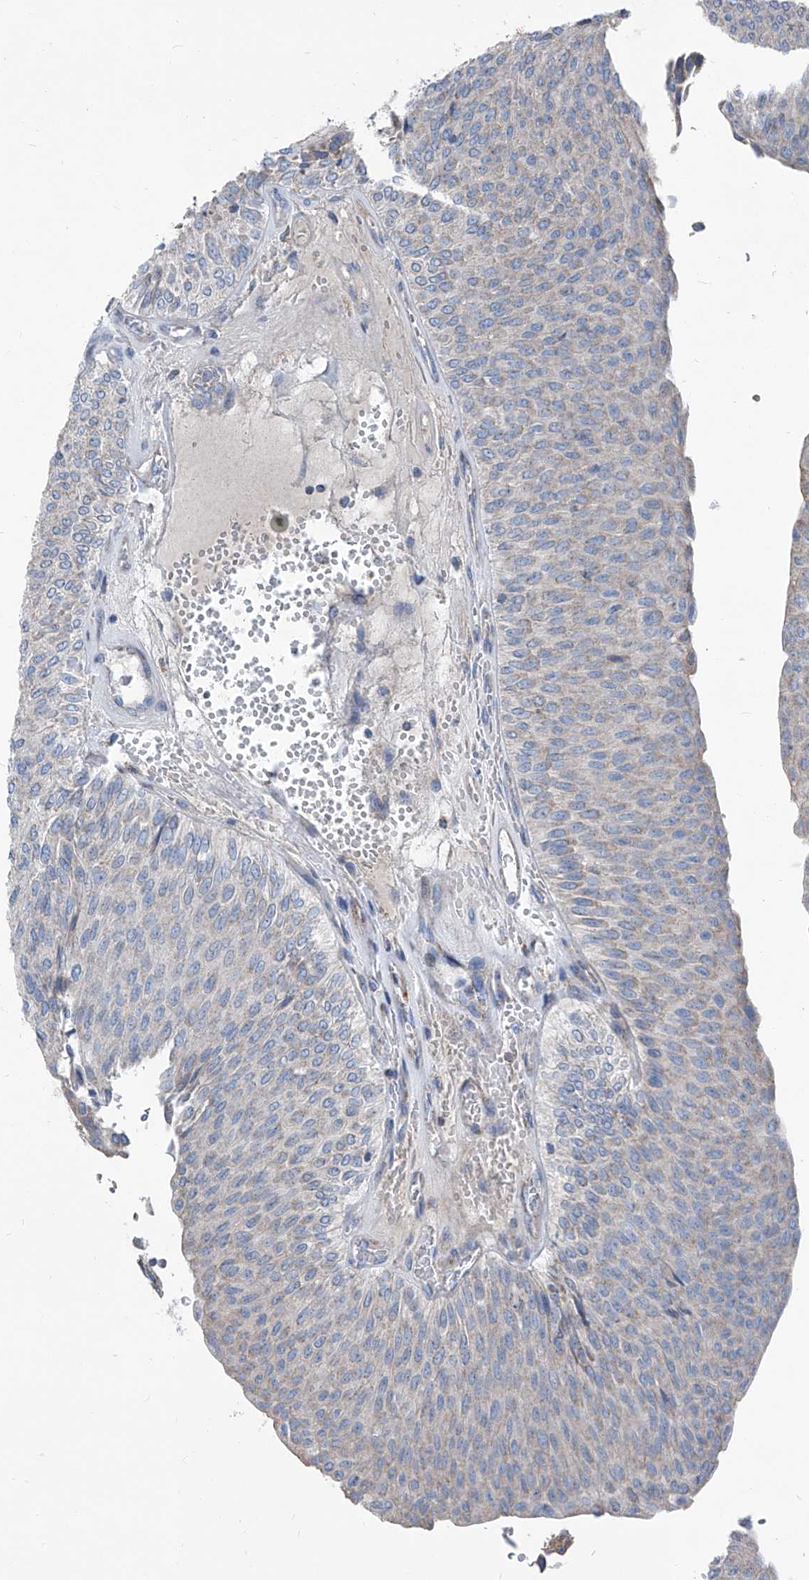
{"staining": {"intensity": "negative", "quantity": "none", "location": "none"}, "tissue": "urothelial cancer", "cell_type": "Tumor cells", "image_type": "cancer", "snomed": [{"axis": "morphology", "description": "Urothelial carcinoma, Low grade"}, {"axis": "topography", "description": "Urinary bladder"}], "caption": "IHC image of human urothelial carcinoma (low-grade) stained for a protein (brown), which reveals no expression in tumor cells.", "gene": "AGPS", "patient": {"sex": "male", "age": 78}}